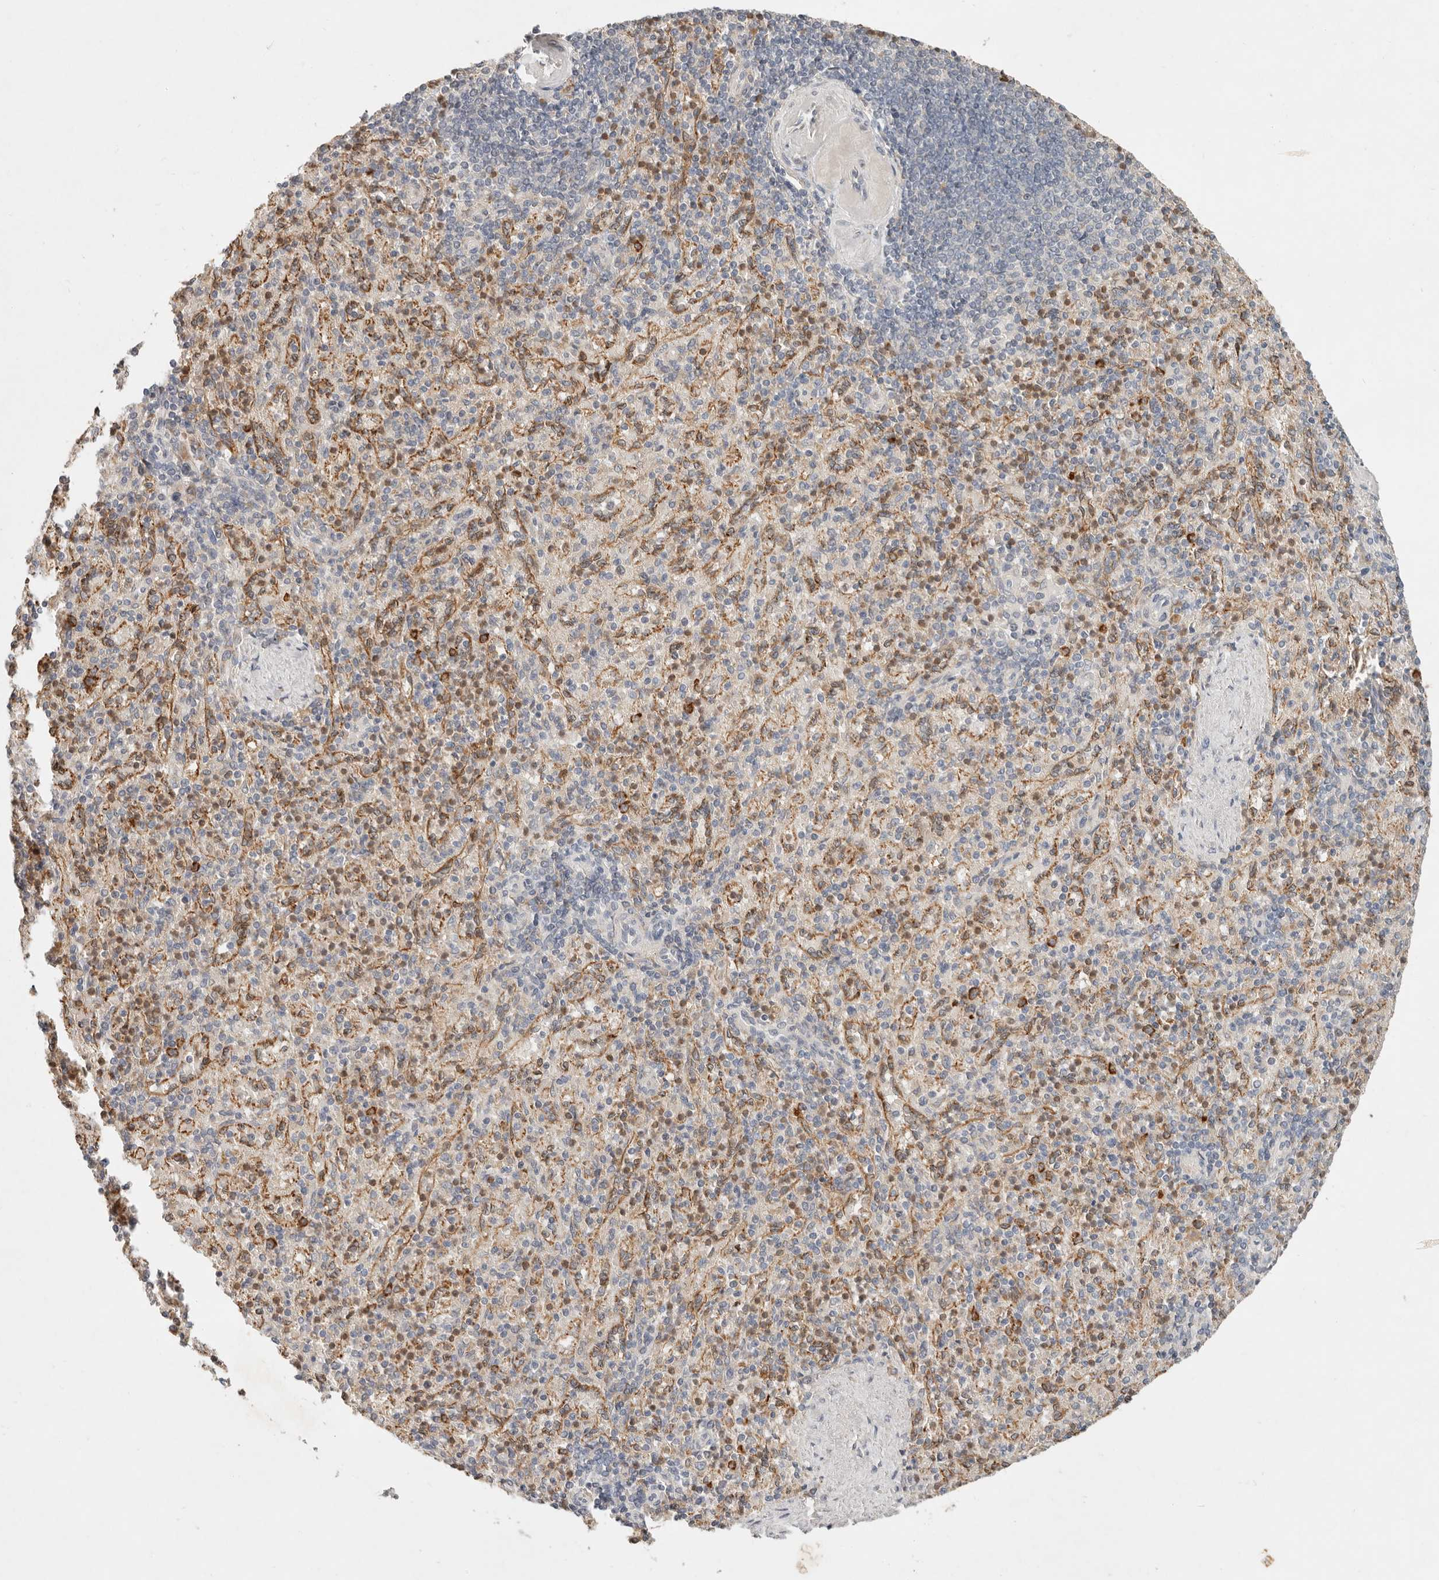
{"staining": {"intensity": "moderate", "quantity": "25%-75%", "location": "cytoplasmic/membranous"}, "tissue": "spleen", "cell_type": "Cells in red pulp", "image_type": "normal", "snomed": [{"axis": "morphology", "description": "Normal tissue, NOS"}, {"axis": "topography", "description": "Spleen"}], "caption": "IHC micrograph of benign spleen: human spleen stained using immunohistochemistry displays medium levels of moderate protein expression localized specifically in the cytoplasmic/membranous of cells in red pulp, appearing as a cytoplasmic/membranous brown color.", "gene": "ARHGEF10L", "patient": {"sex": "female", "age": 74}}